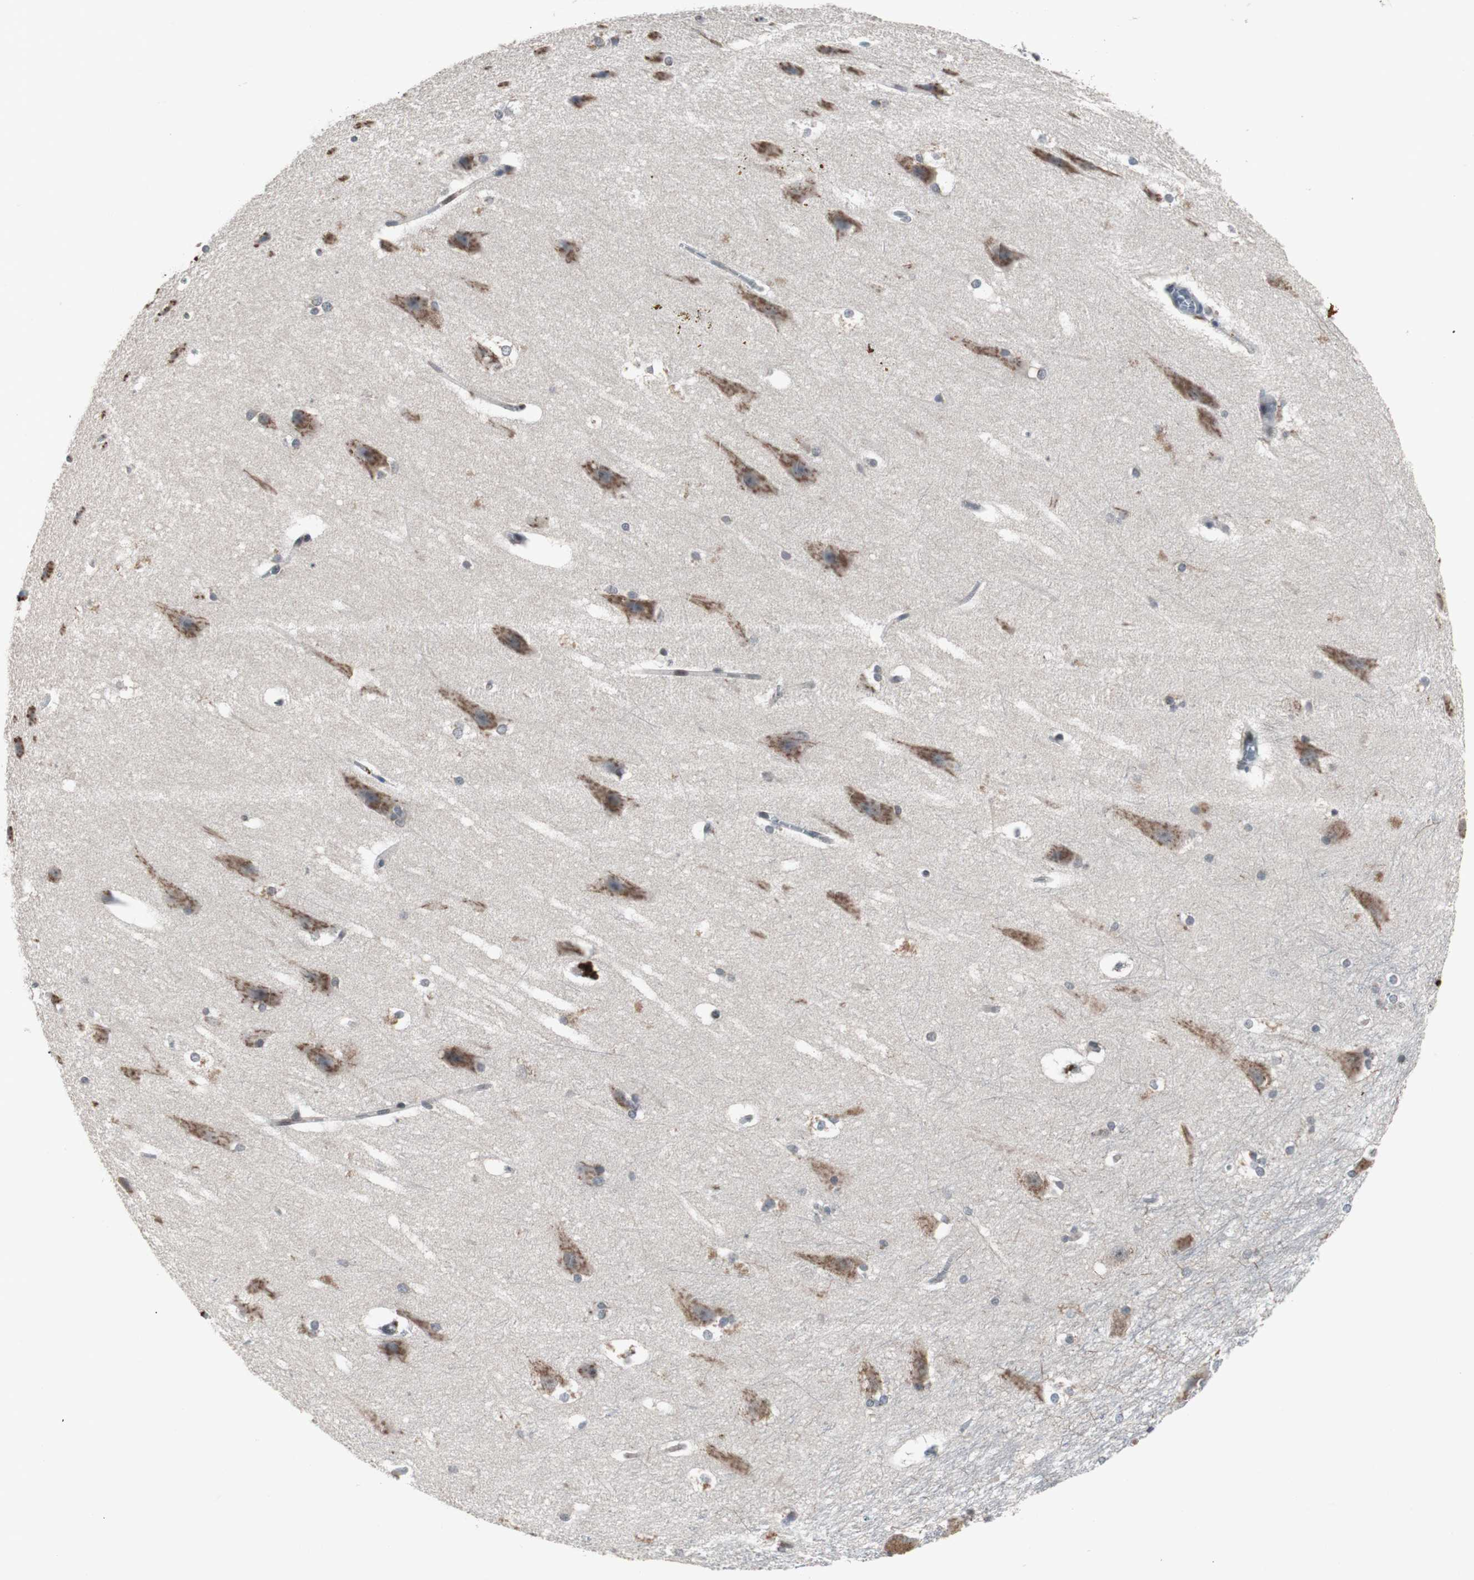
{"staining": {"intensity": "moderate", "quantity": "25%-75%", "location": "cytoplasmic/membranous"}, "tissue": "hippocampus", "cell_type": "Glial cells", "image_type": "normal", "snomed": [{"axis": "morphology", "description": "Normal tissue, NOS"}, {"axis": "topography", "description": "Hippocampus"}], "caption": "A micrograph of human hippocampus stained for a protein reveals moderate cytoplasmic/membranous brown staining in glial cells. The staining was performed using DAB (3,3'-diaminobenzidine), with brown indicating positive protein expression. Nuclei are stained blue with hematoxylin.", "gene": "ZNF396", "patient": {"sex": "female", "age": 19}}